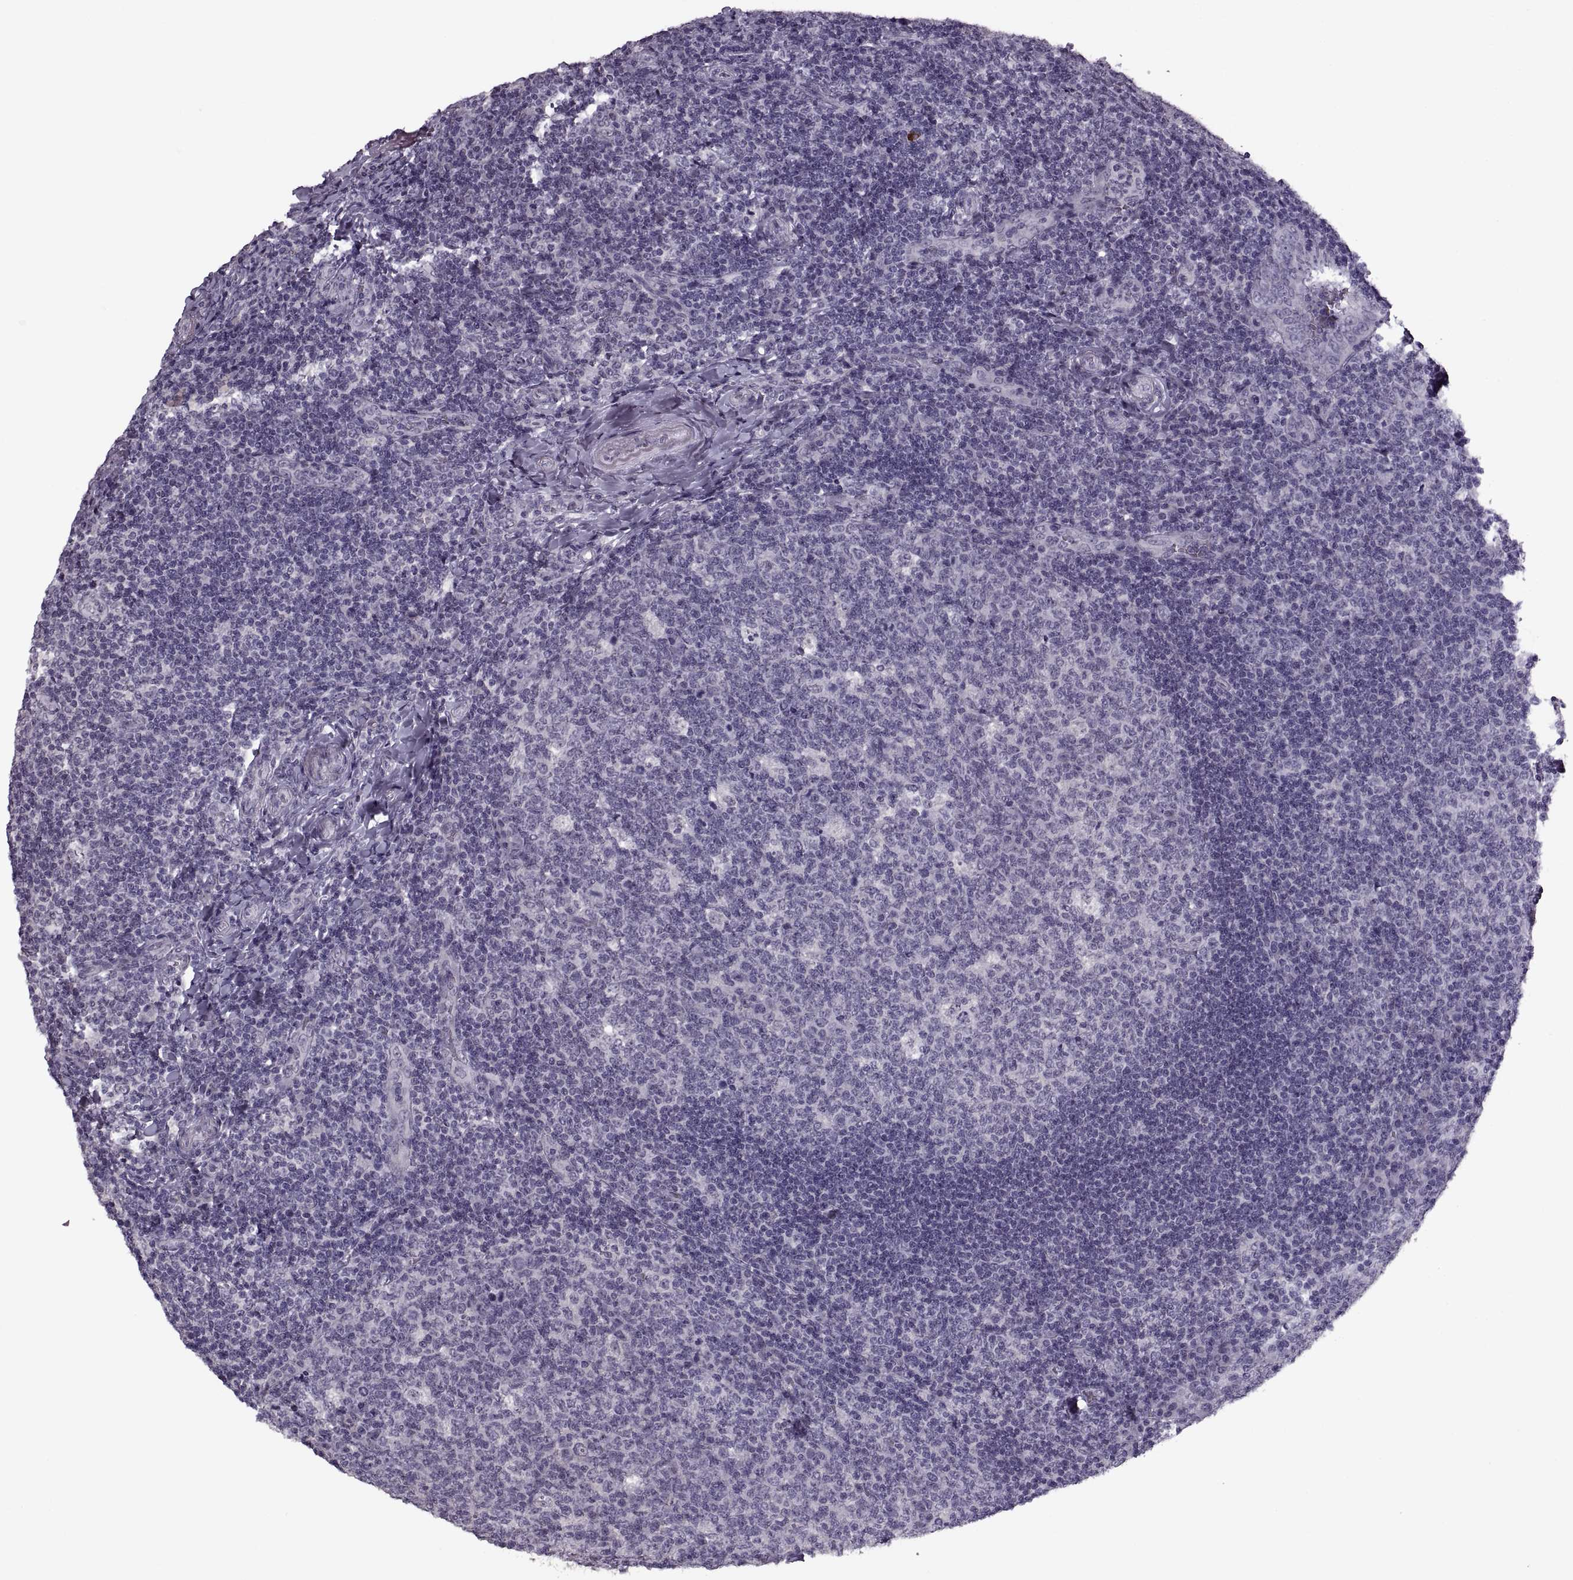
{"staining": {"intensity": "negative", "quantity": "none", "location": "none"}, "tissue": "tonsil", "cell_type": "Germinal center cells", "image_type": "normal", "snomed": [{"axis": "morphology", "description": "Normal tissue, NOS"}, {"axis": "topography", "description": "Tonsil"}], "caption": "Immunohistochemical staining of normal human tonsil reveals no significant staining in germinal center cells.", "gene": "PAGE2B", "patient": {"sex": "male", "age": 17}}